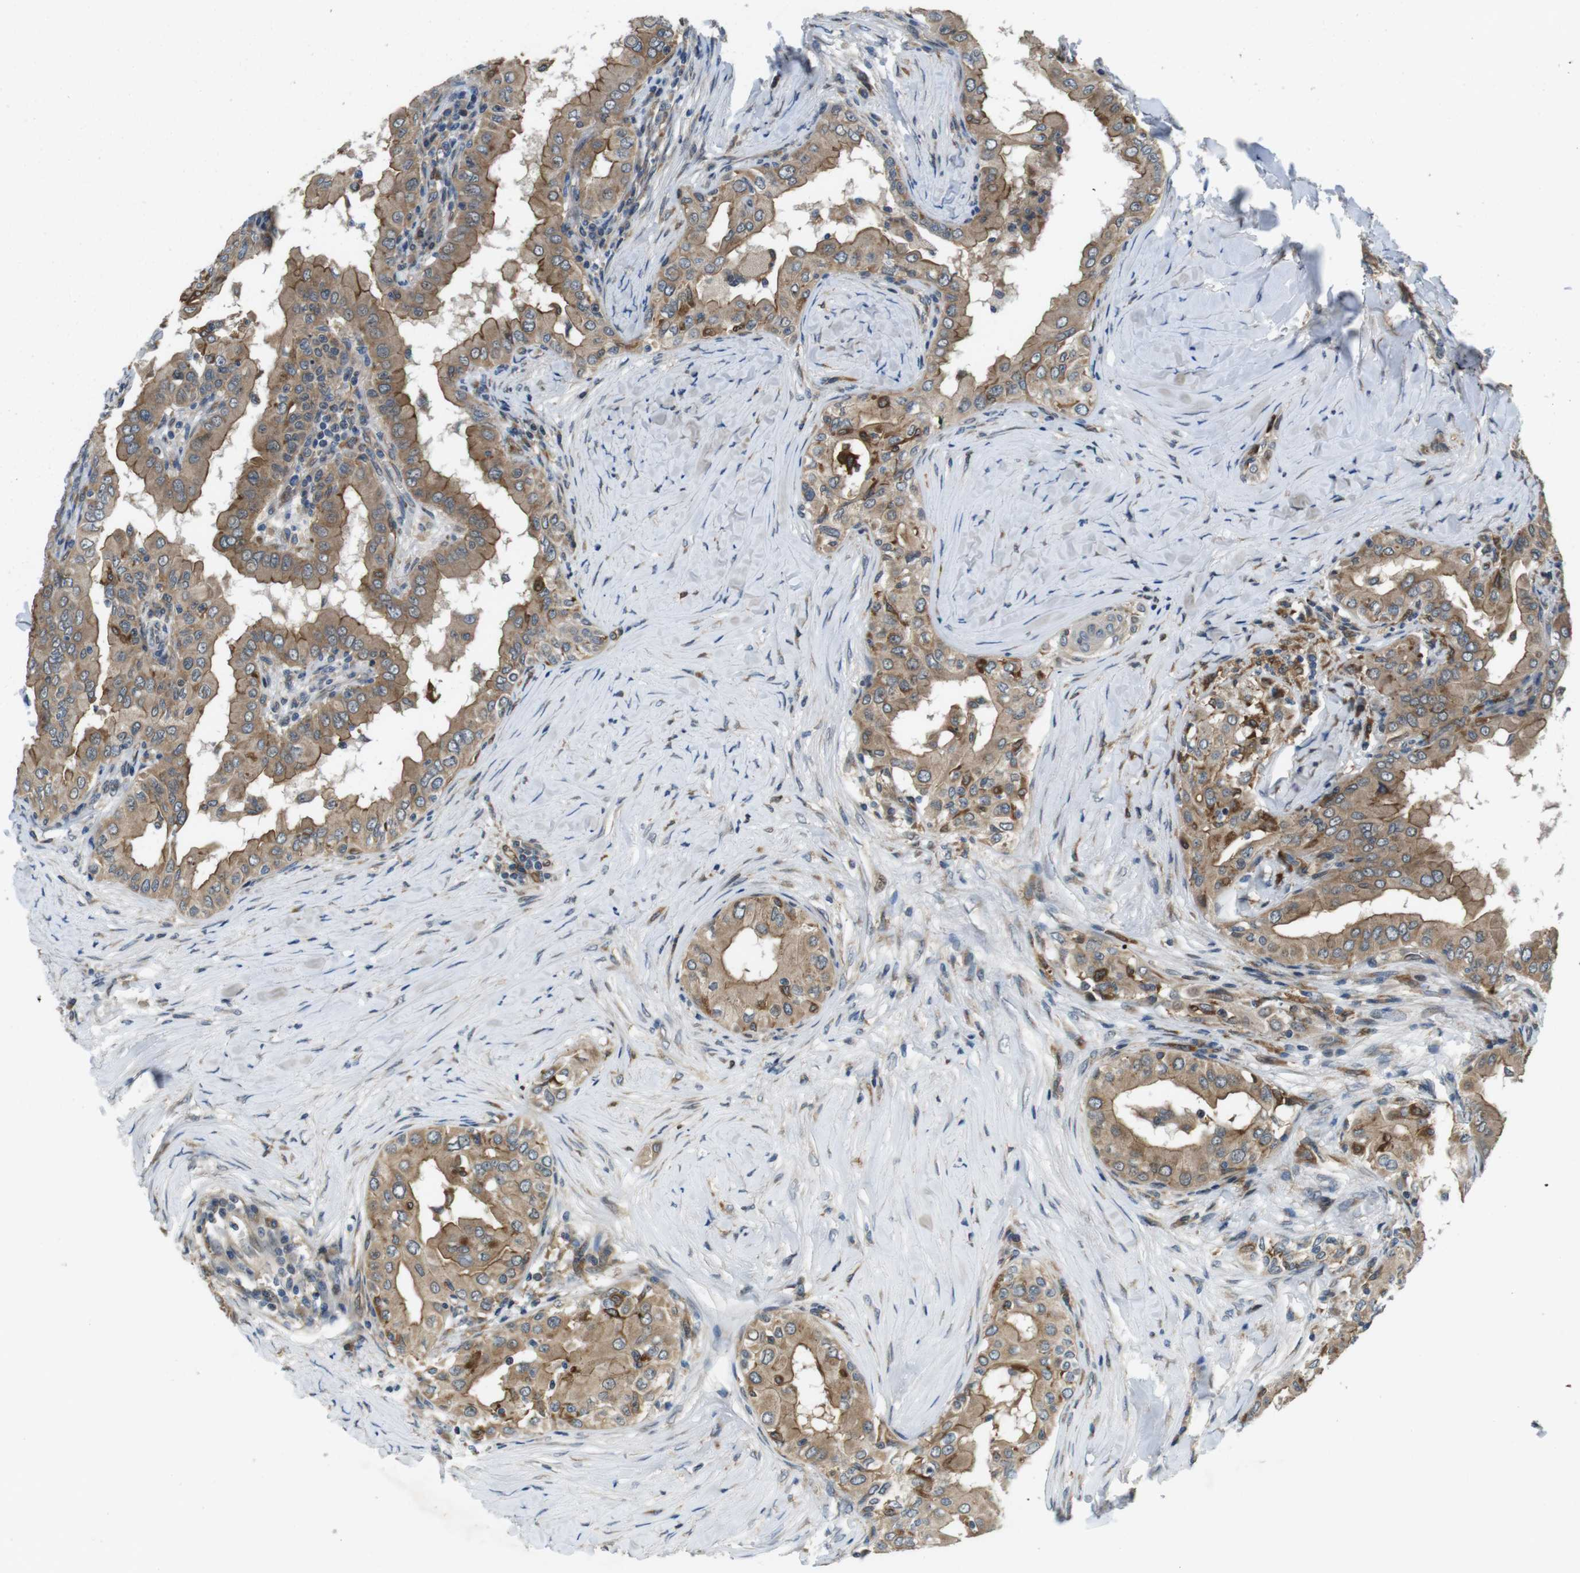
{"staining": {"intensity": "moderate", "quantity": ">75%", "location": "cytoplasmic/membranous"}, "tissue": "thyroid cancer", "cell_type": "Tumor cells", "image_type": "cancer", "snomed": [{"axis": "morphology", "description": "Papillary adenocarcinoma, NOS"}, {"axis": "topography", "description": "Thyroid gland"}], "caption": "Immunohistochemistry (IHC) (DAB (3,3'-diaminobenzidine)) staining of papillary adenocarcinoma (thyroid) demonstrates moderate cytoplasmic/membranous protein positivity in approximately >75% of tumor cells.", "gene": "PALD1", "patient": {"sex": "male", "age": 33}}